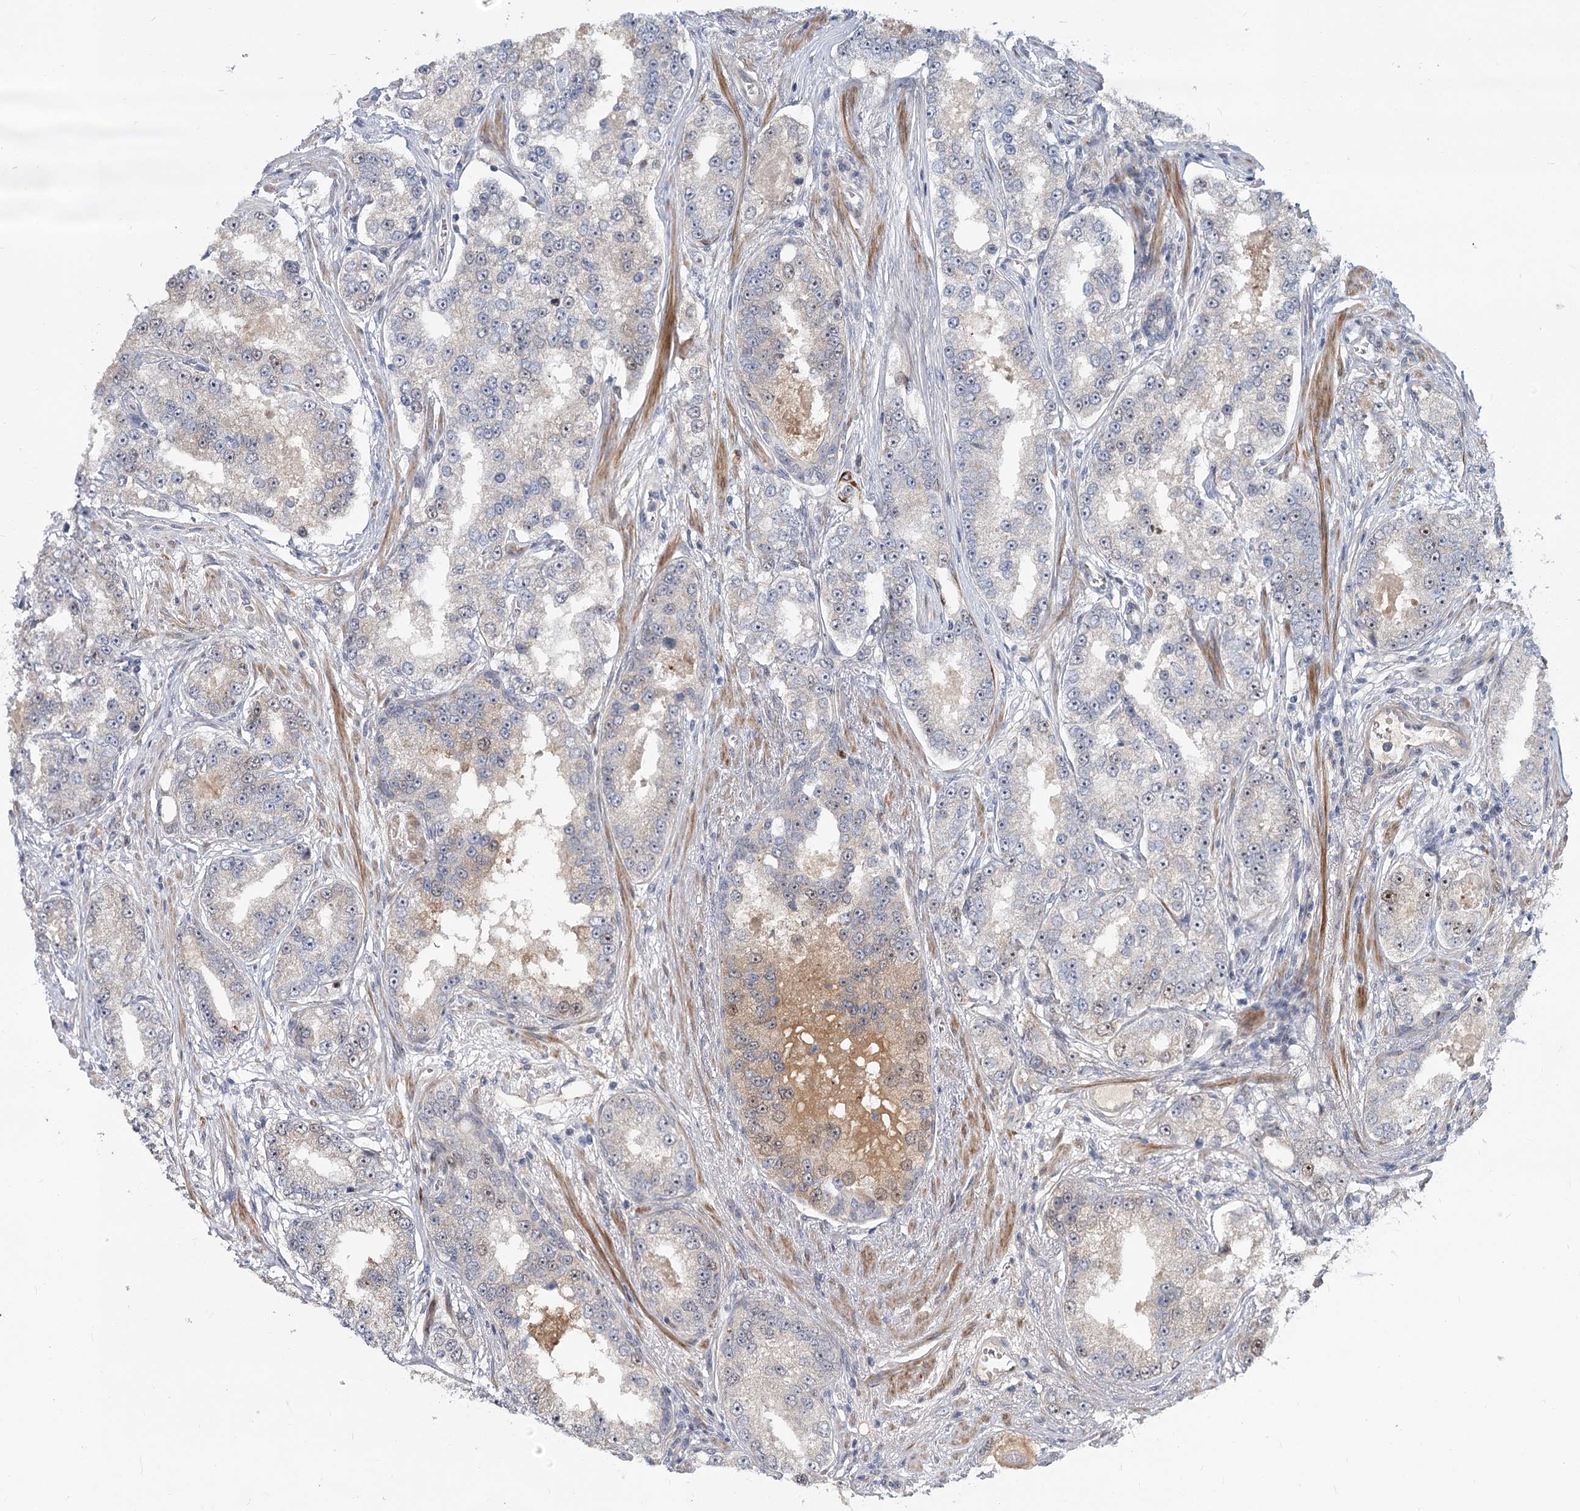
{"staining": {"intensity": "negative", "quantity": "none", "location": "none"}, "tissue": "prostate cancer", "cell_type": "Tumor cells", "image_type": "cancer", "snomed": [{"axis": "morphology", "description": "Normal tissue, NOS"}, {"axis": "morphology", "description": "Adenocarcinoma, High grade"}, {"axis": "topography", "description": "Prostate"}], "caption": "DAB immunohistochemical staining of human prostate cancer reveals no significant expression in tumor cells. (Brightfield microscopy of DAB (3,3'-diaminobenzidine) IHC at high magnification).", "gene": "PIK3C2A", "patient": {"sex": "male", "age": 83}}